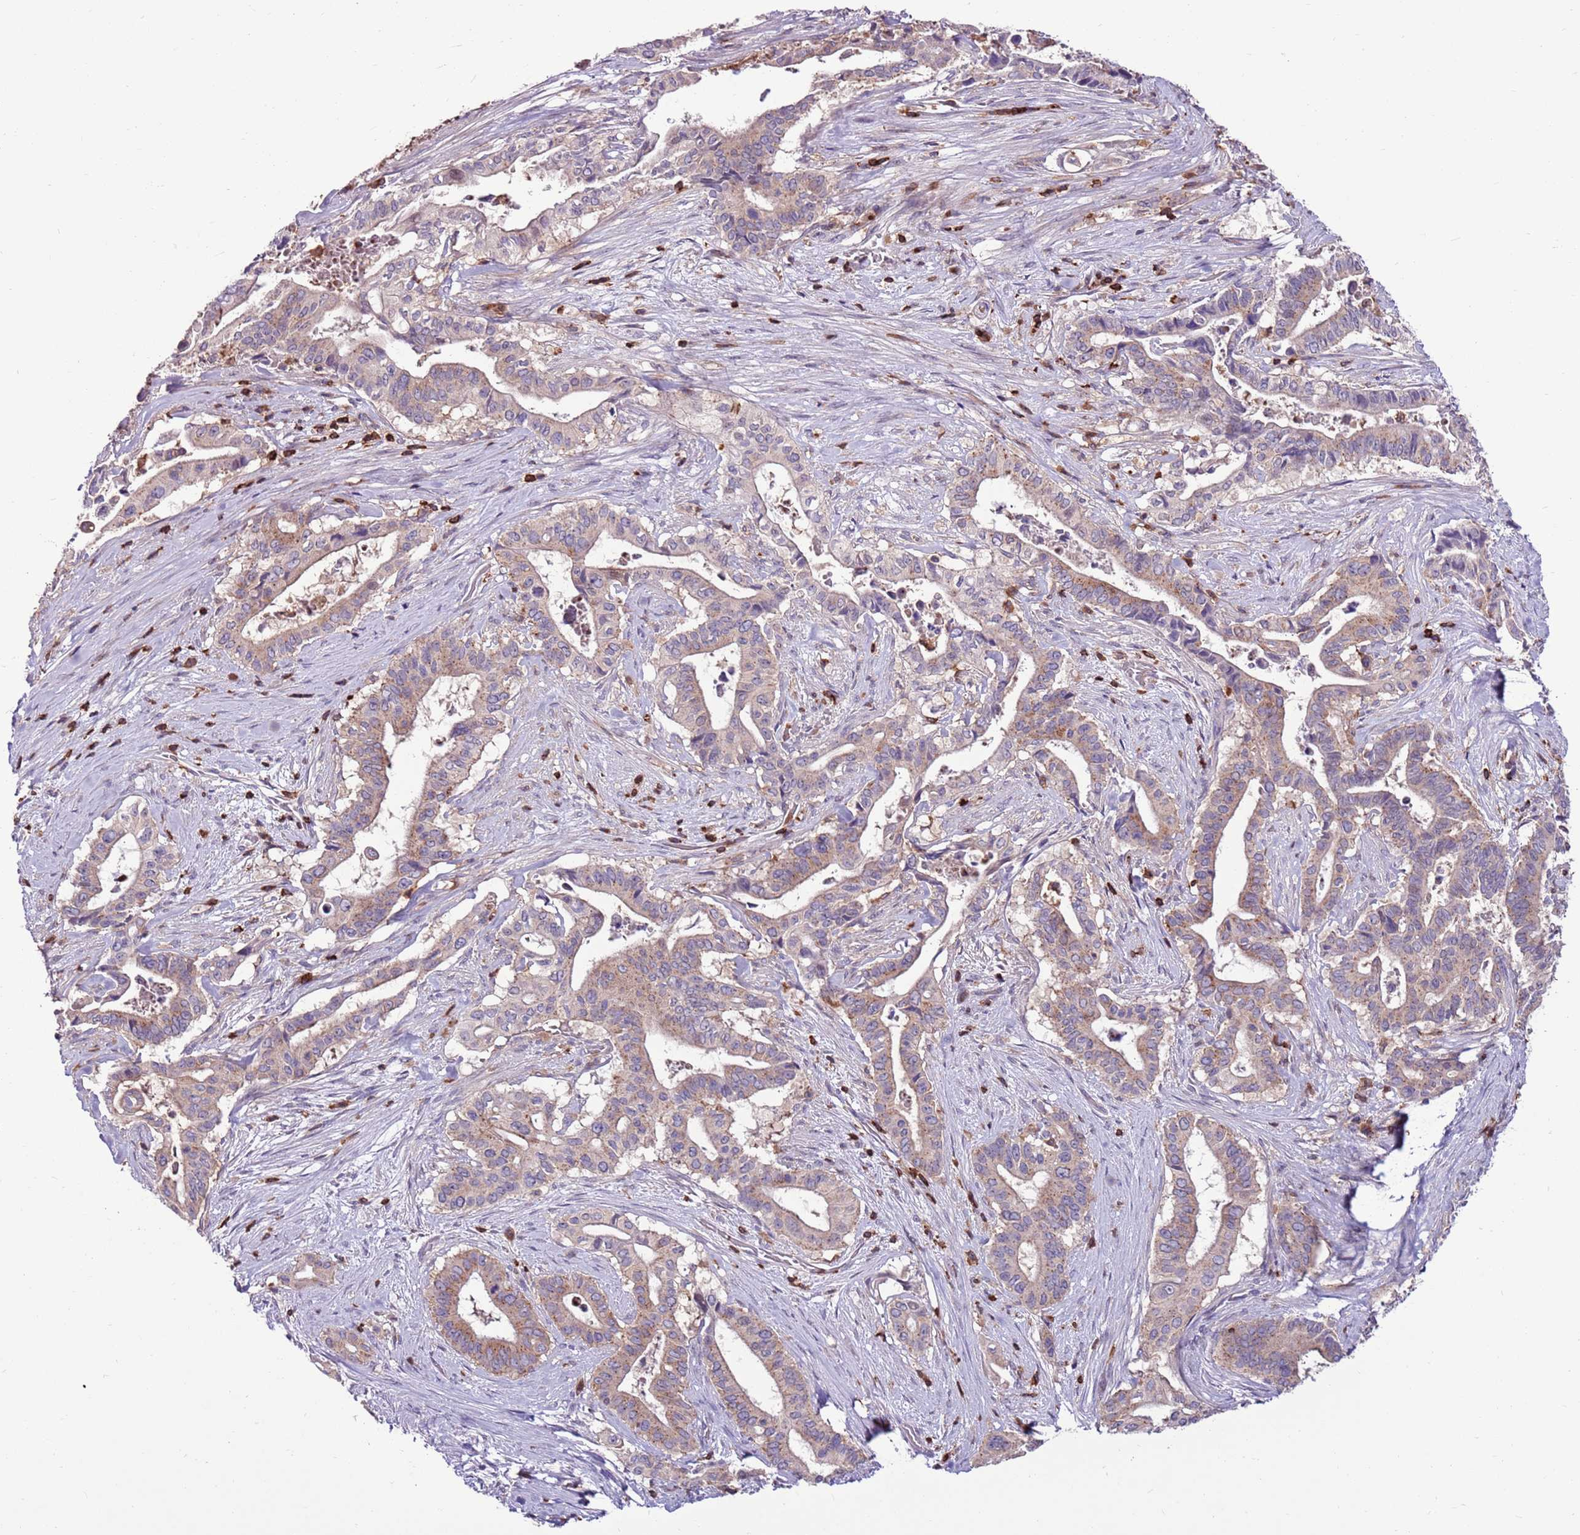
{"staining": {"intensity": "moderate", "quantity": "25%-75%", "location": "cytoplasmic/membranous"}, "tissue": "pancreatic cancer", "cell_type": "Tumor cells", "image_type": "cancer", "snomed": [{"axis": "morphology", "description": "Adenocarcinoma, NOS"}, {"axis": "topography", "description": "Pancreas"}], "caption": "Immunohistochemical staining of pancreatic cancer (adenocarcinoma) exhibits medium levels of moderate cytoplasmic/membranous expression in approximately 25%-75% of tumor cells. Using DAB (3,3'-diaminobenzidine) (brown) and hematoxylin (blue) stains, captured at high magnification using brightfield microscopy.", "gene": "ZSWIM1", "patient": {"sex": "female", "age": 77}}